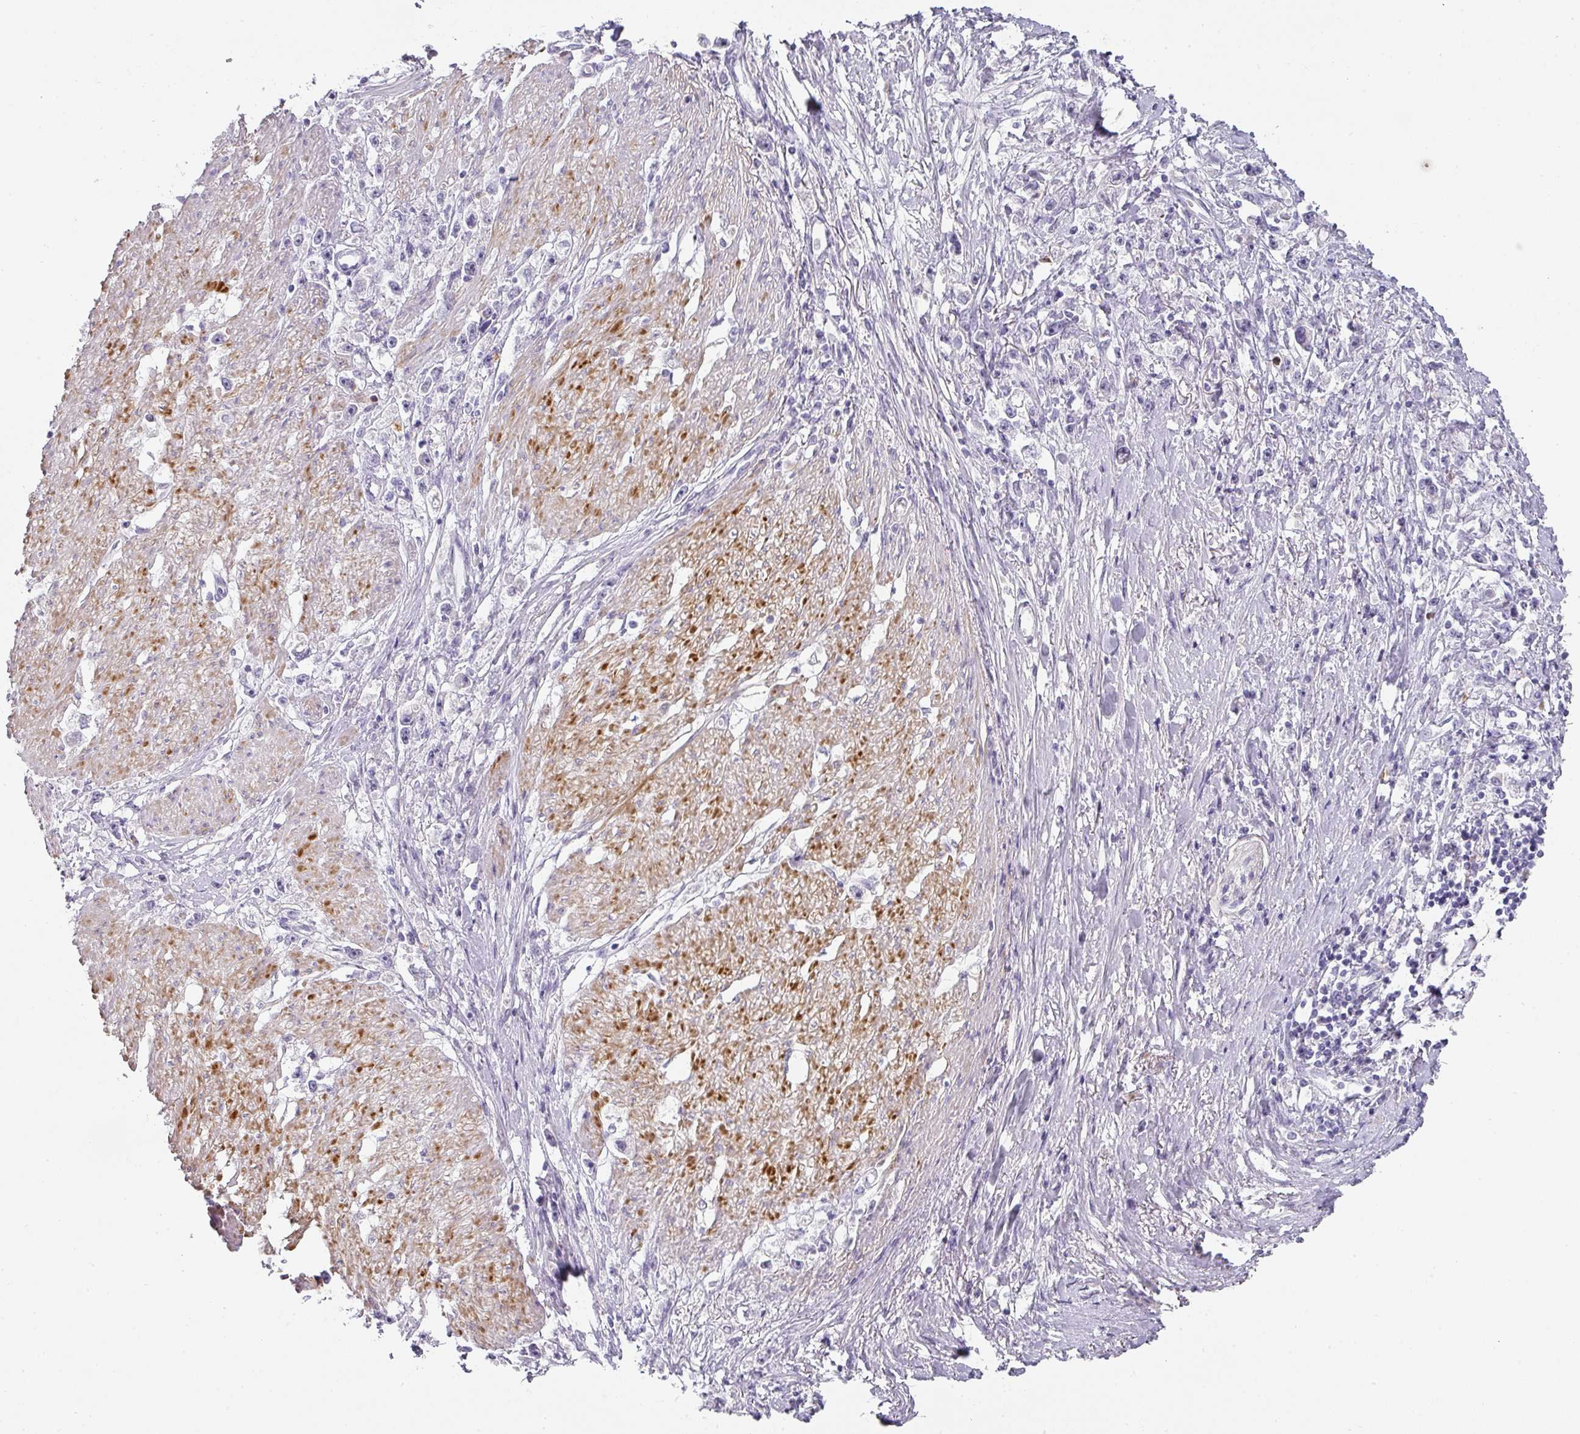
{"staining": {"intensity": "negative", "quantity": "none", "location": "none"}, "tissue": "stomach cancer", "cell_type": "Tumor cells", "image_type": "cancer", "snomed": [{"axis": "morphology", "description": "Adenocarcinoma, NOS"}, {"axis": "topography", "description": "Stomach"}], "caption": "The histopathology image reveals no staining of tumor cells in stomach cancer (adenocarcinoma). (DAB IHC visualized using brightfield microscopy, high magnification).", "gene": "BTLA", "patient": {"sex": "female", "age": 59}}